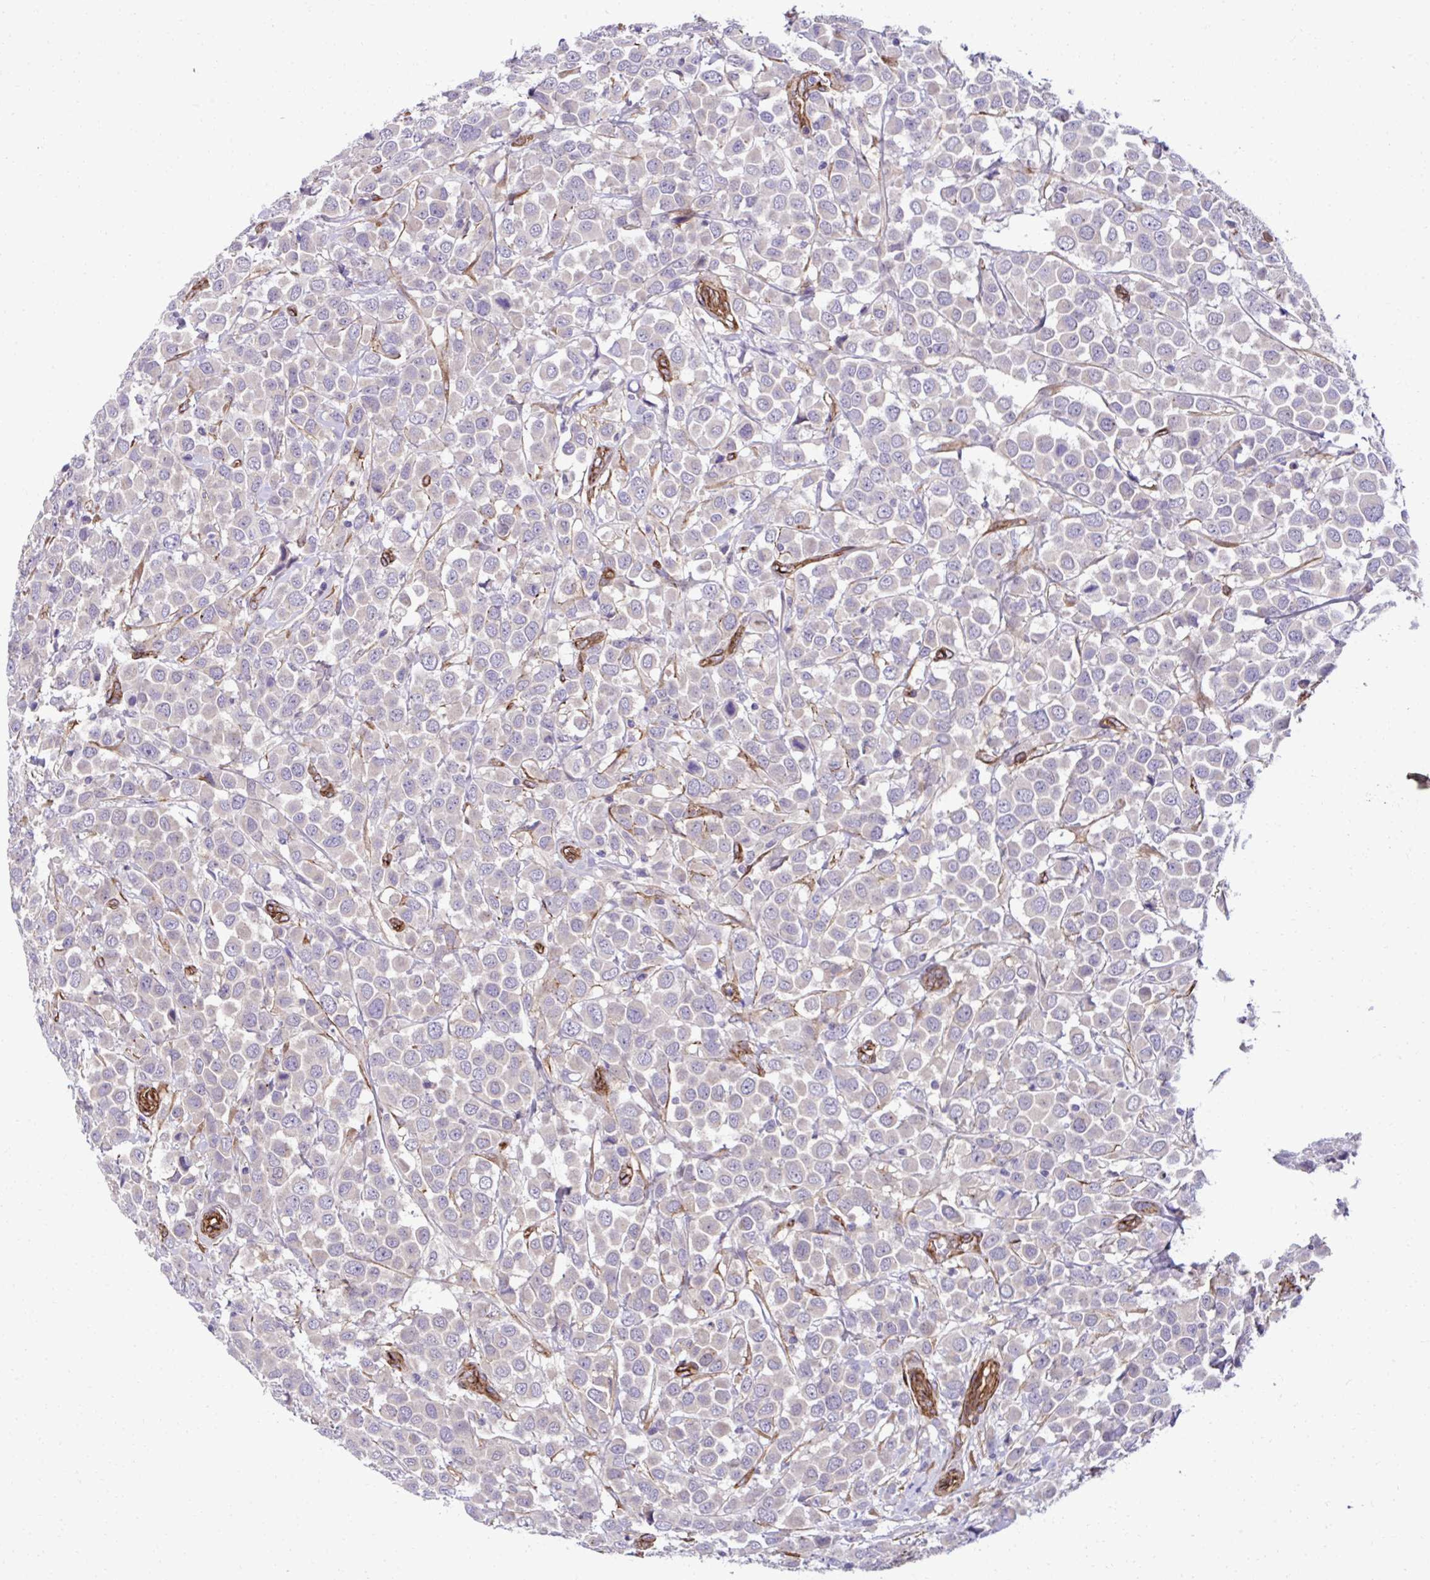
{"staining": {"intensity": "negative", "quantity": "none", "location": "none"}, "tissue": "breast cancer", "cell_type": "Tumor cells", "image_type": "cancer", "snomed": [{"axis": "morphology", "description": "Duct carcinoma"}, {"axis": "topography", "description": "Breast"}], "caption": "Breast cancer (intraductal carcinoma) was stained to show a protein in brown. There is no significant expression in tumor cells.", "gene": "TRIM52", "patient": {"sex": "female", "age": 61}}